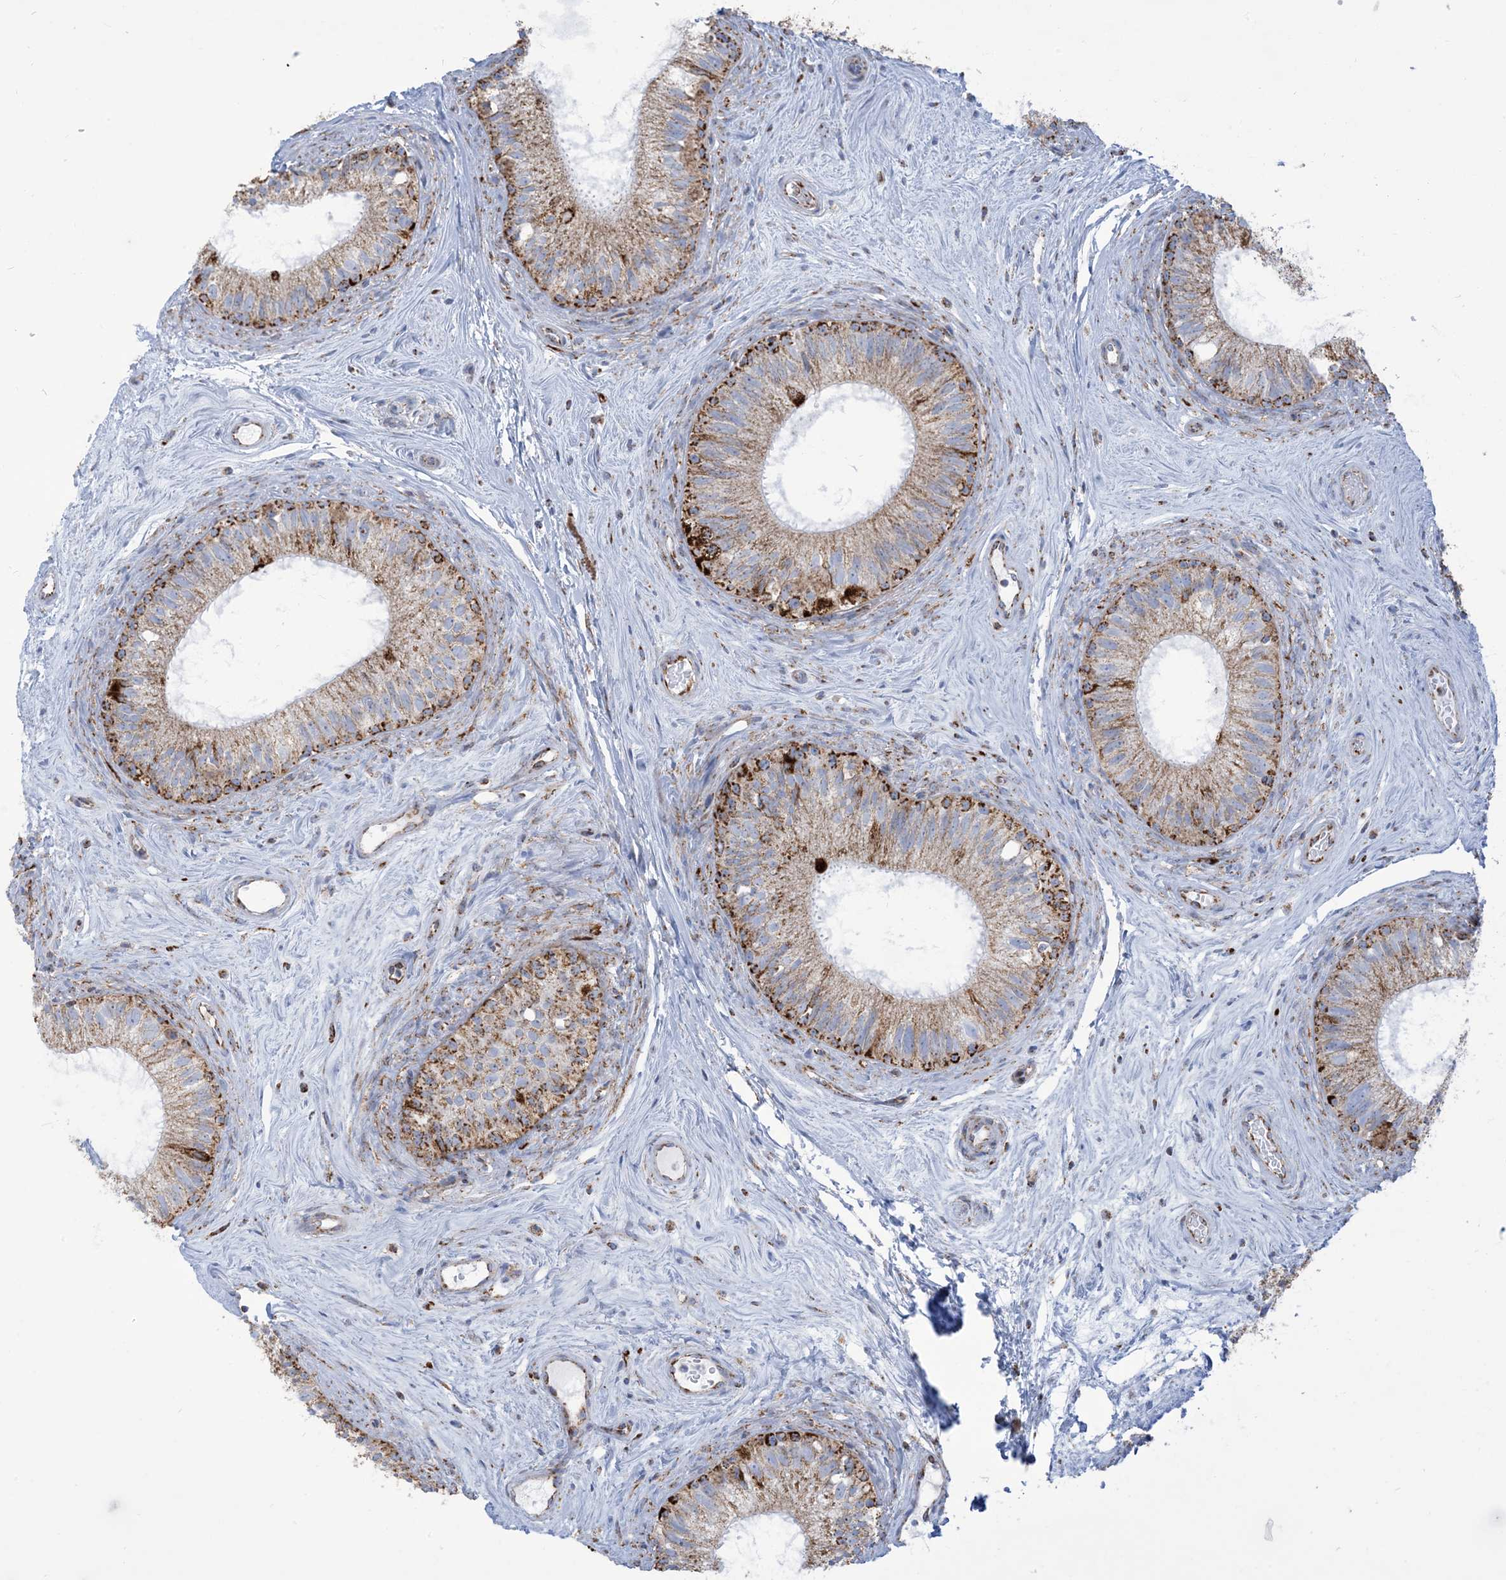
{"staining": {"intensity": "moderate", "quantity": ">75%", "location": "cytoplasmic/membranous"}, "tissue": "epididymis", "cell_type": "Glandular cells", "image_type": "normal", "snomed": [{"axis": "morphology", "description": "Normal tissue, NOS"}, {"axis": "topography", "description": "Epididymis"}], "caption": "Brown immunohistochemical staining in normal human epididymis reveals moderate cytoplasmic/membranous staining in approximately >75% of glandular cells. The protein is stained brown, and the nuclei are stained in blue (DAB IHC with brightfield microscopy, high magnification).", "gene": "SAMM50", "patient": {"sex": "male", "age": 71}}